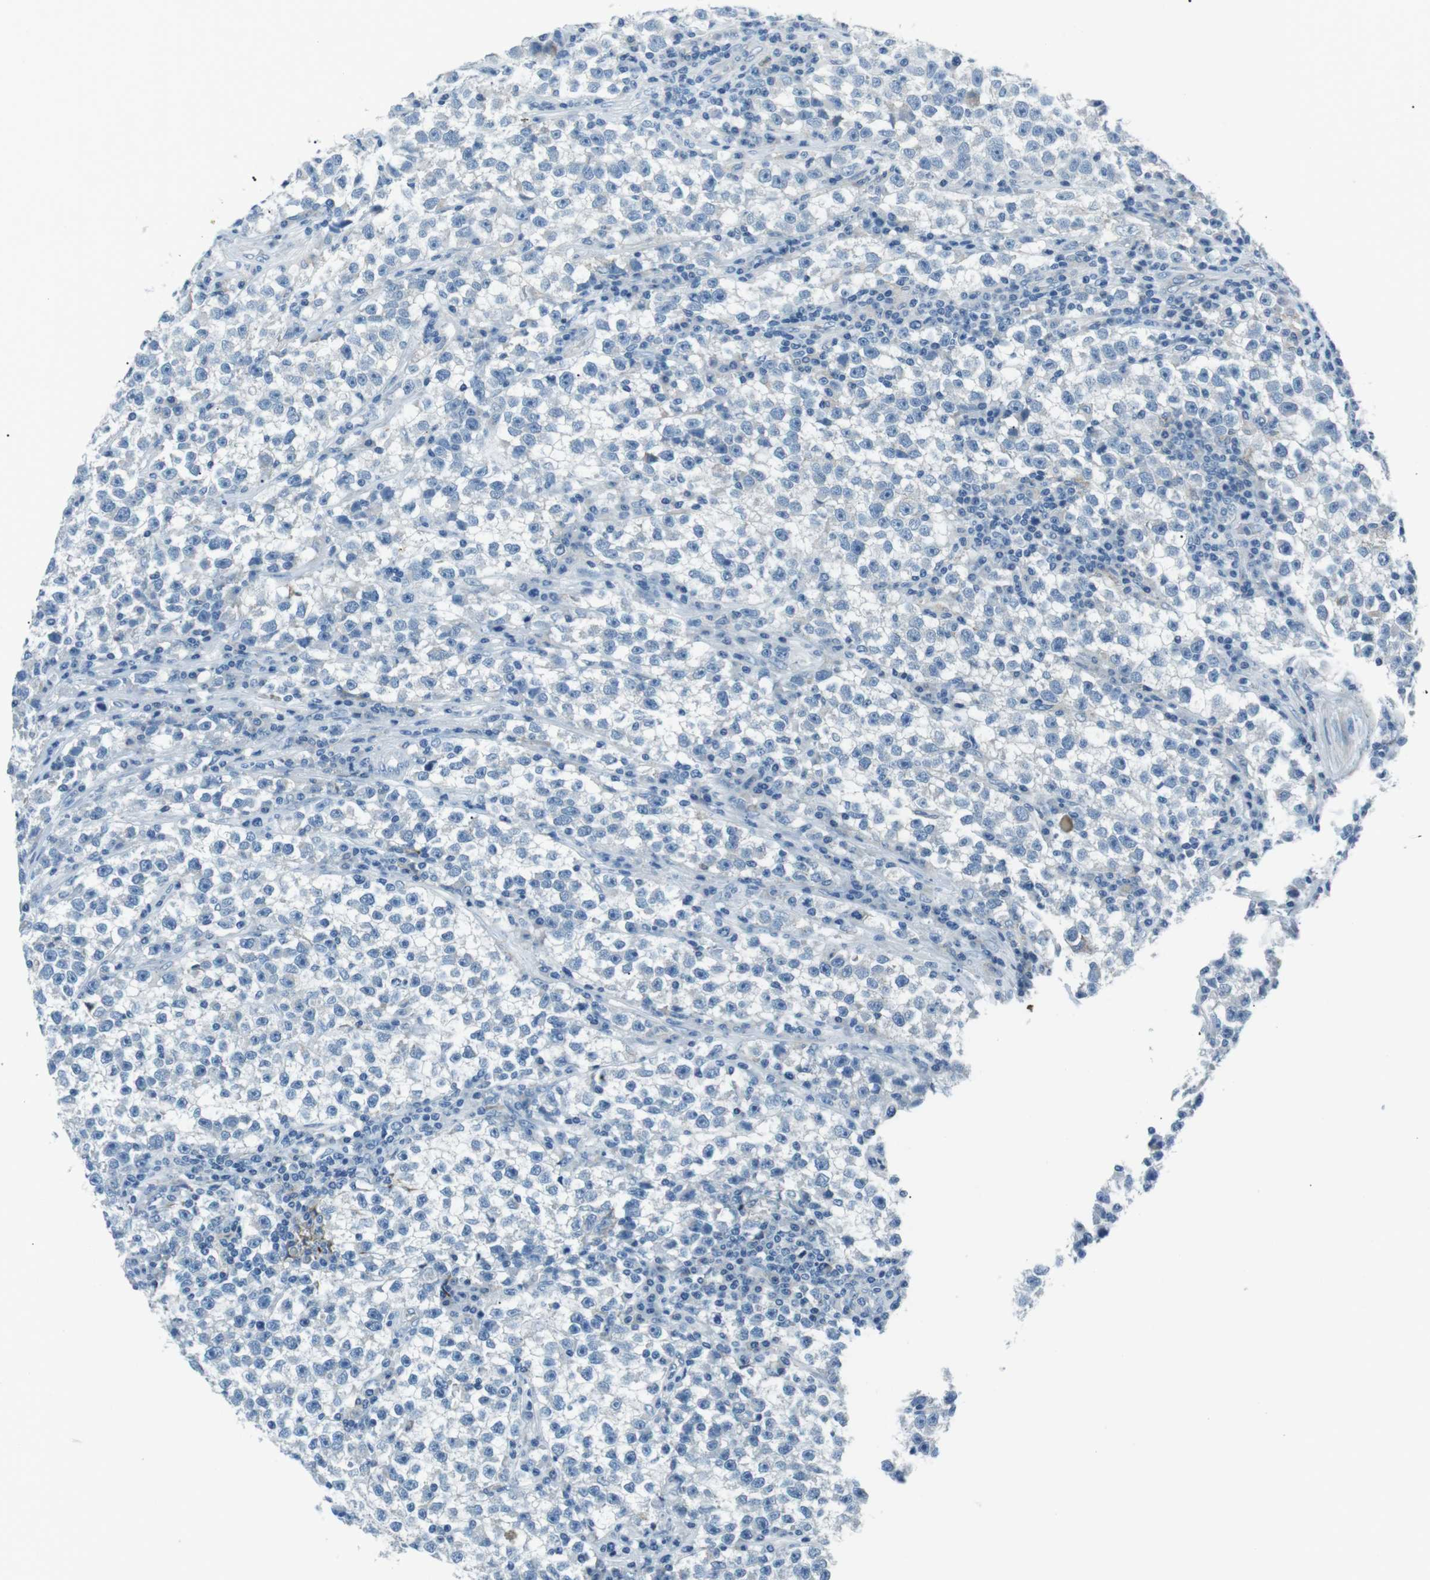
{"staining": {"intensity": "negative", "quantity": "none", "location": "none"}, "tissue": "testis cancer", "cell_type": "Tumor cells", "image_type": "cancer", "snomed": [{"axis": "morphology", "description": "Seminoma, NOS"}, {"axis": "topography", "description": "Testis"}], "caption": "The immunohistochemistry (IHC) image has no significant staining in tumor cells of testis cancer (seminoma) tissue. (DAB immunohistochemistry with hematoxylin counter stain).", "gene": "CSF2RA", "patient": {"sex": "male", "age": 22}}